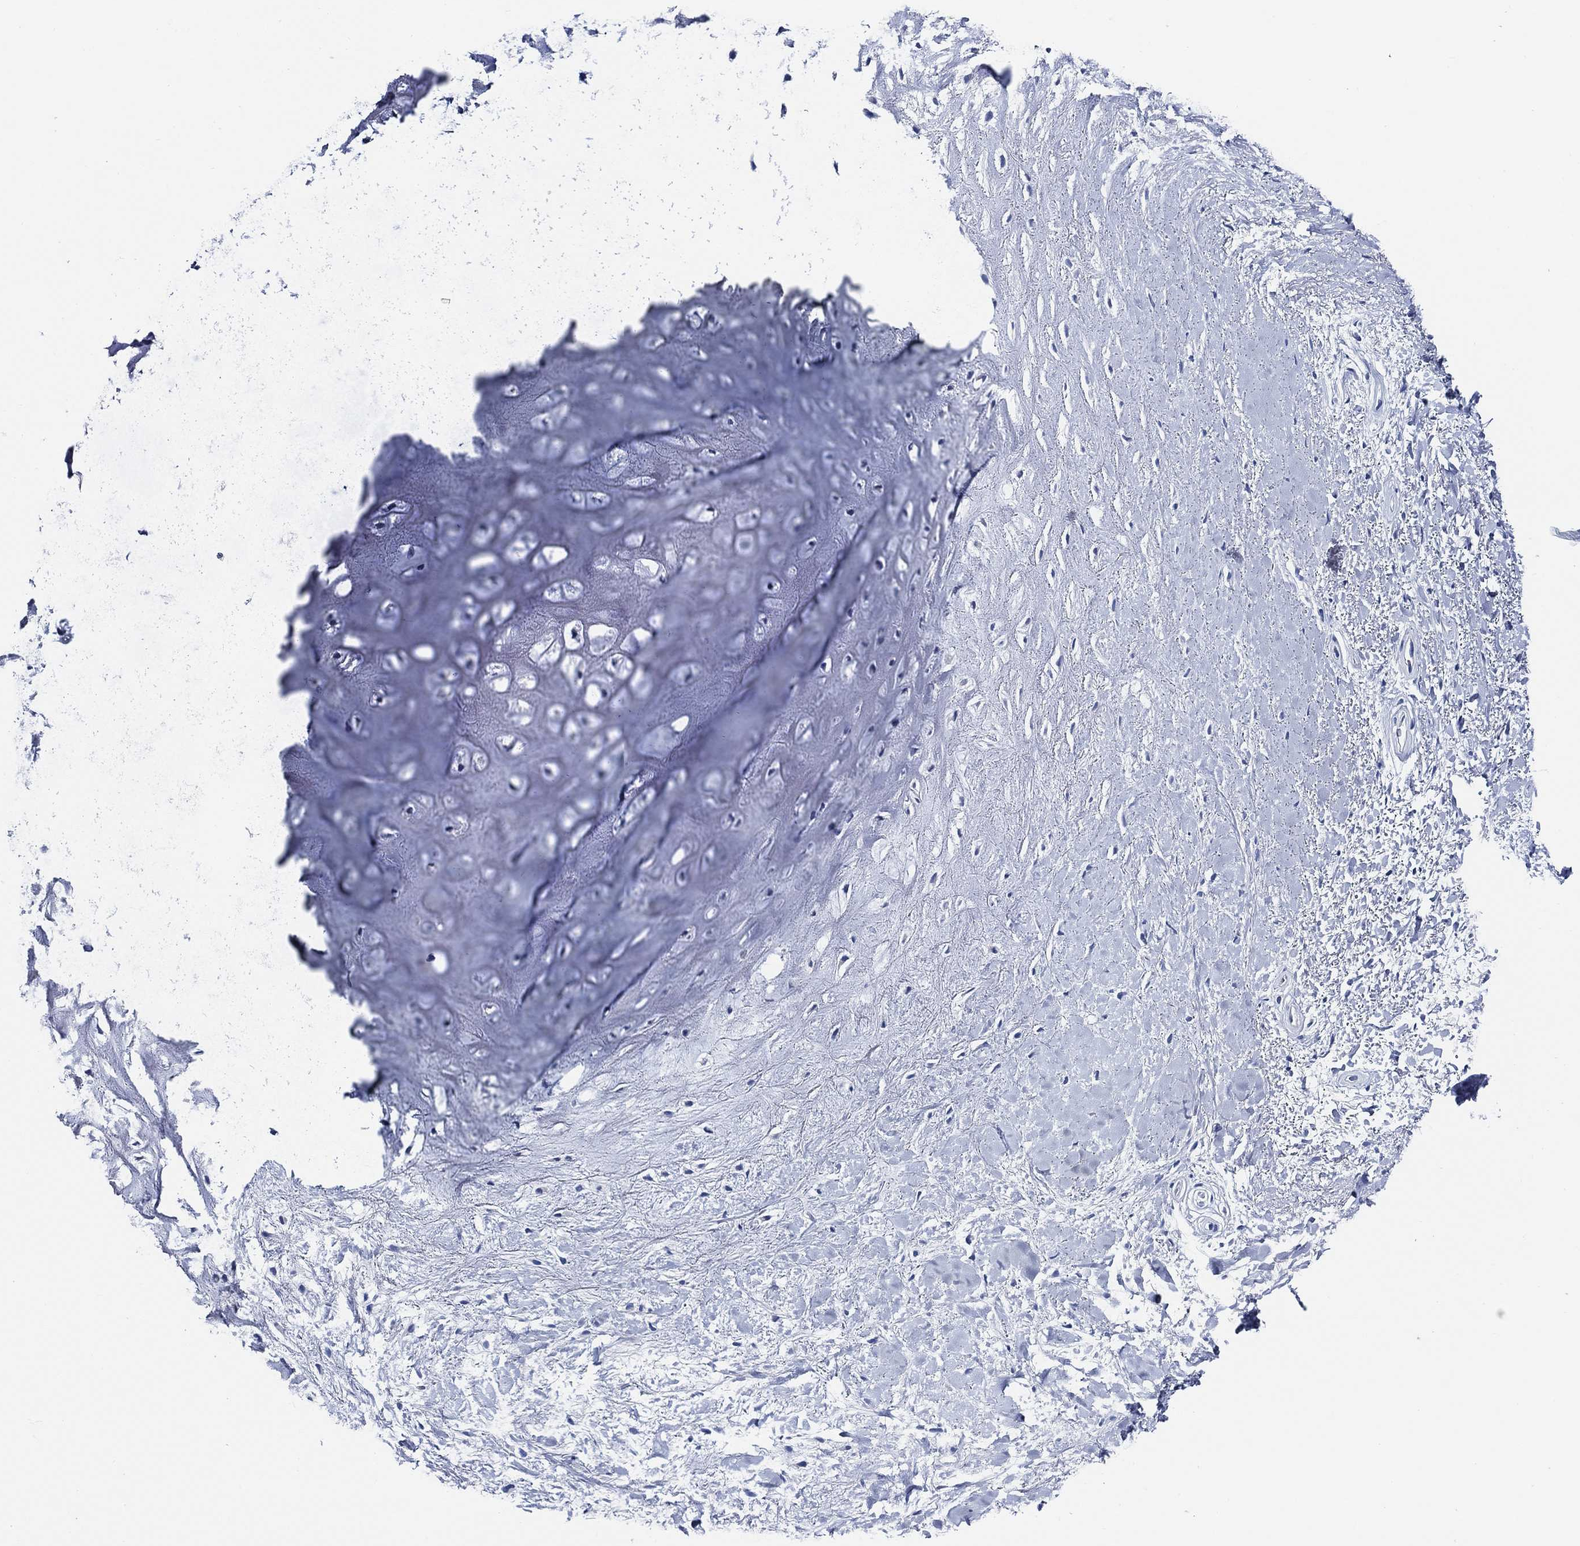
{"staining": {"intensity": "negative", "quantity": "none", "location": "none"}, "tissue": "adipose tissue", "cell_type": "Adipocytes", "image_type": "normal", "snomed": [{"axis": "morphology", "description": "Normal tissue, NOS"}, {"axis": "morphology", "description": "Squamous cell carcinoma, NOS"}, {"axis": "topography", "description": "Cartilage tissue"}, {"axis": "topography", "description": "Head-Neck"}], "caption": "High magnification brightfield microscopy of normal adipose tissue stained with DAB (brown) and counterstained with hematoxylin (blue): adipocytes show no significant staining.", "gene": "WDR62", "patient": {"sex": "male", "age": 62}}